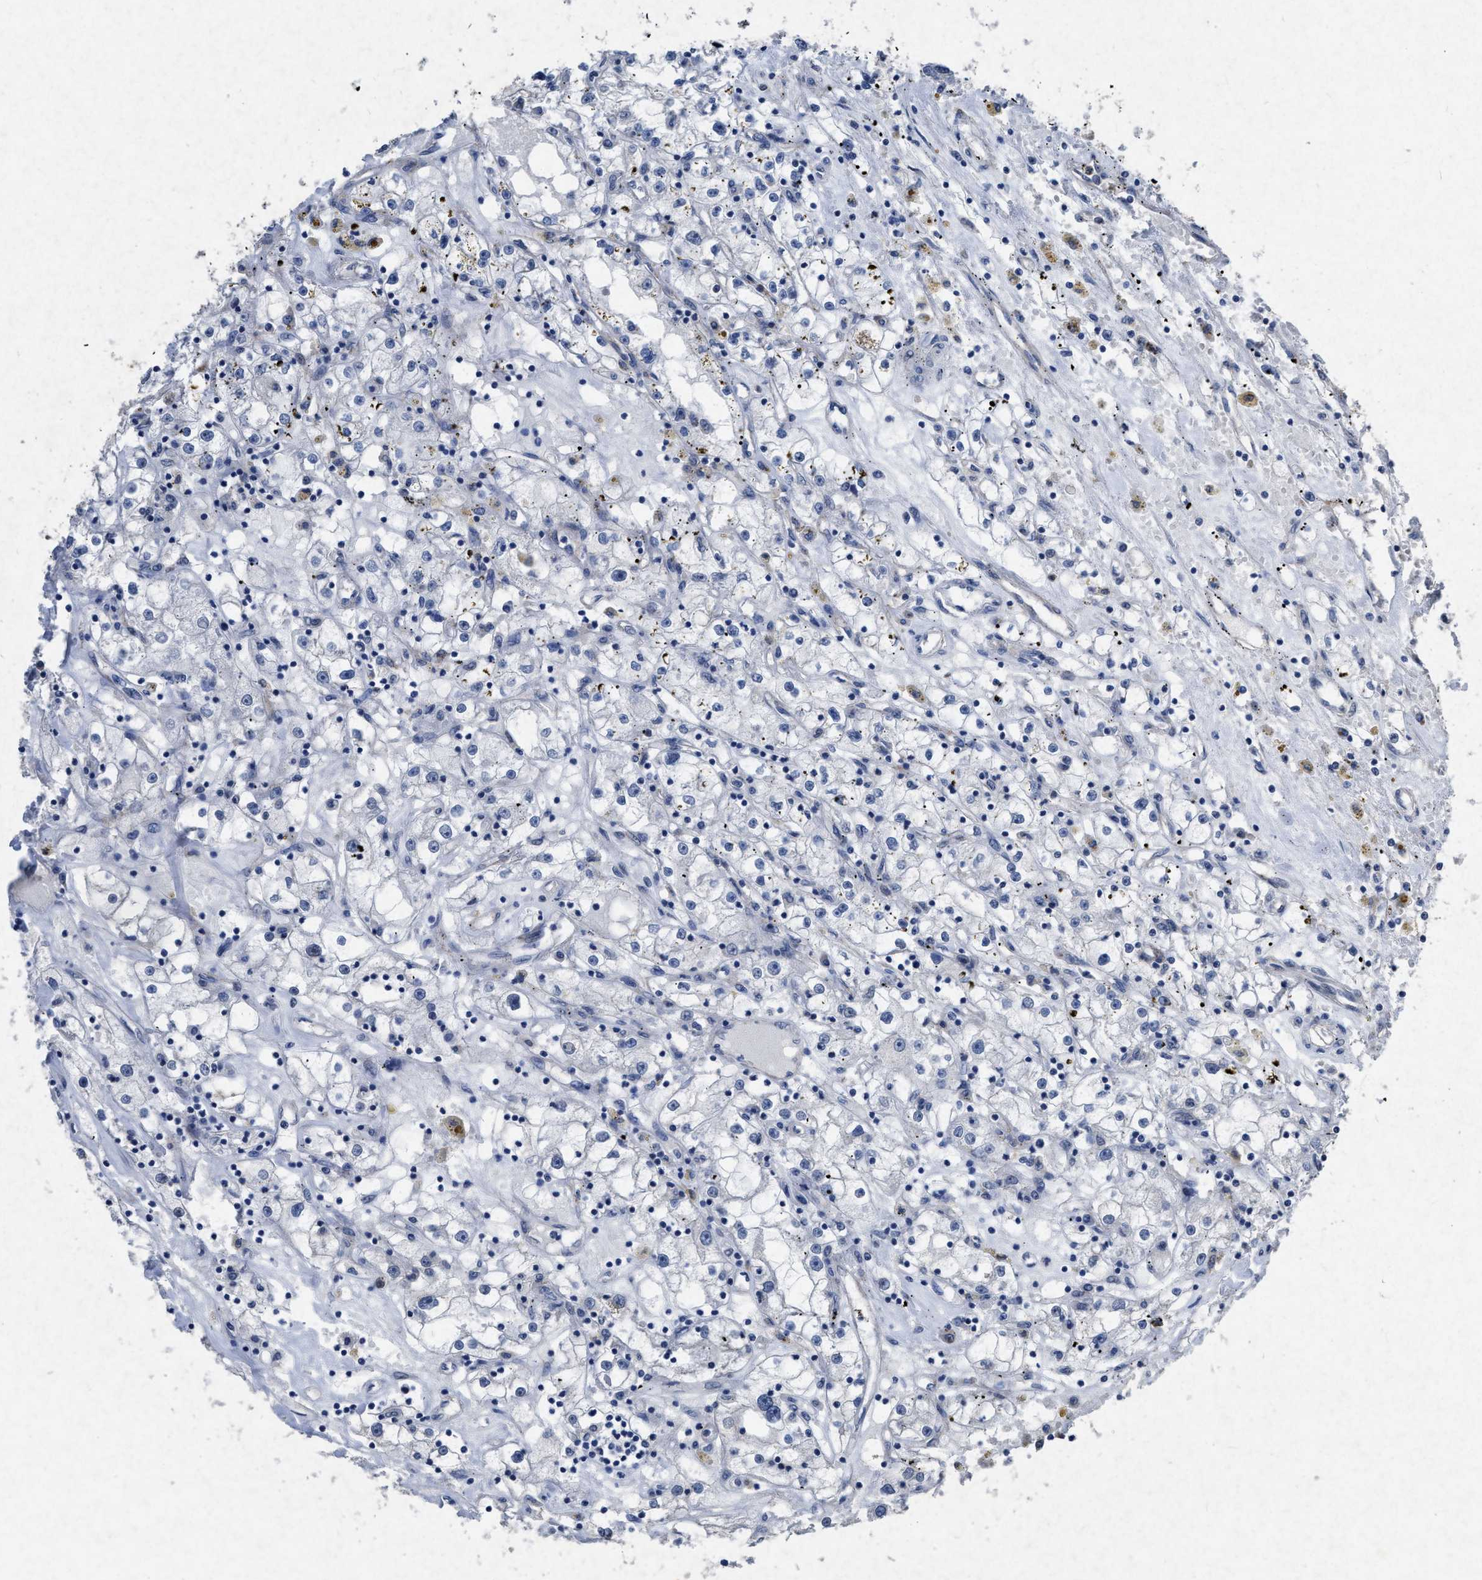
{"staining": {"intensity": "negative", "quantity": "none", "location": "none"}, "tissue": "renal cancer", "cell_type": "Tumor cells", "image_type": "cancer", "snomed": [{"axis": "morphology", "description": "Adenocarcinoma, NOS"}, {"axis": "topography", "description": "Kidney"}], "caption": "The histopathology image displays no significant expression in tumor cells of adenocarcinoma (renal).", "gene": "PDGFRA", "patient": {"sex": "male", "age": 56}}